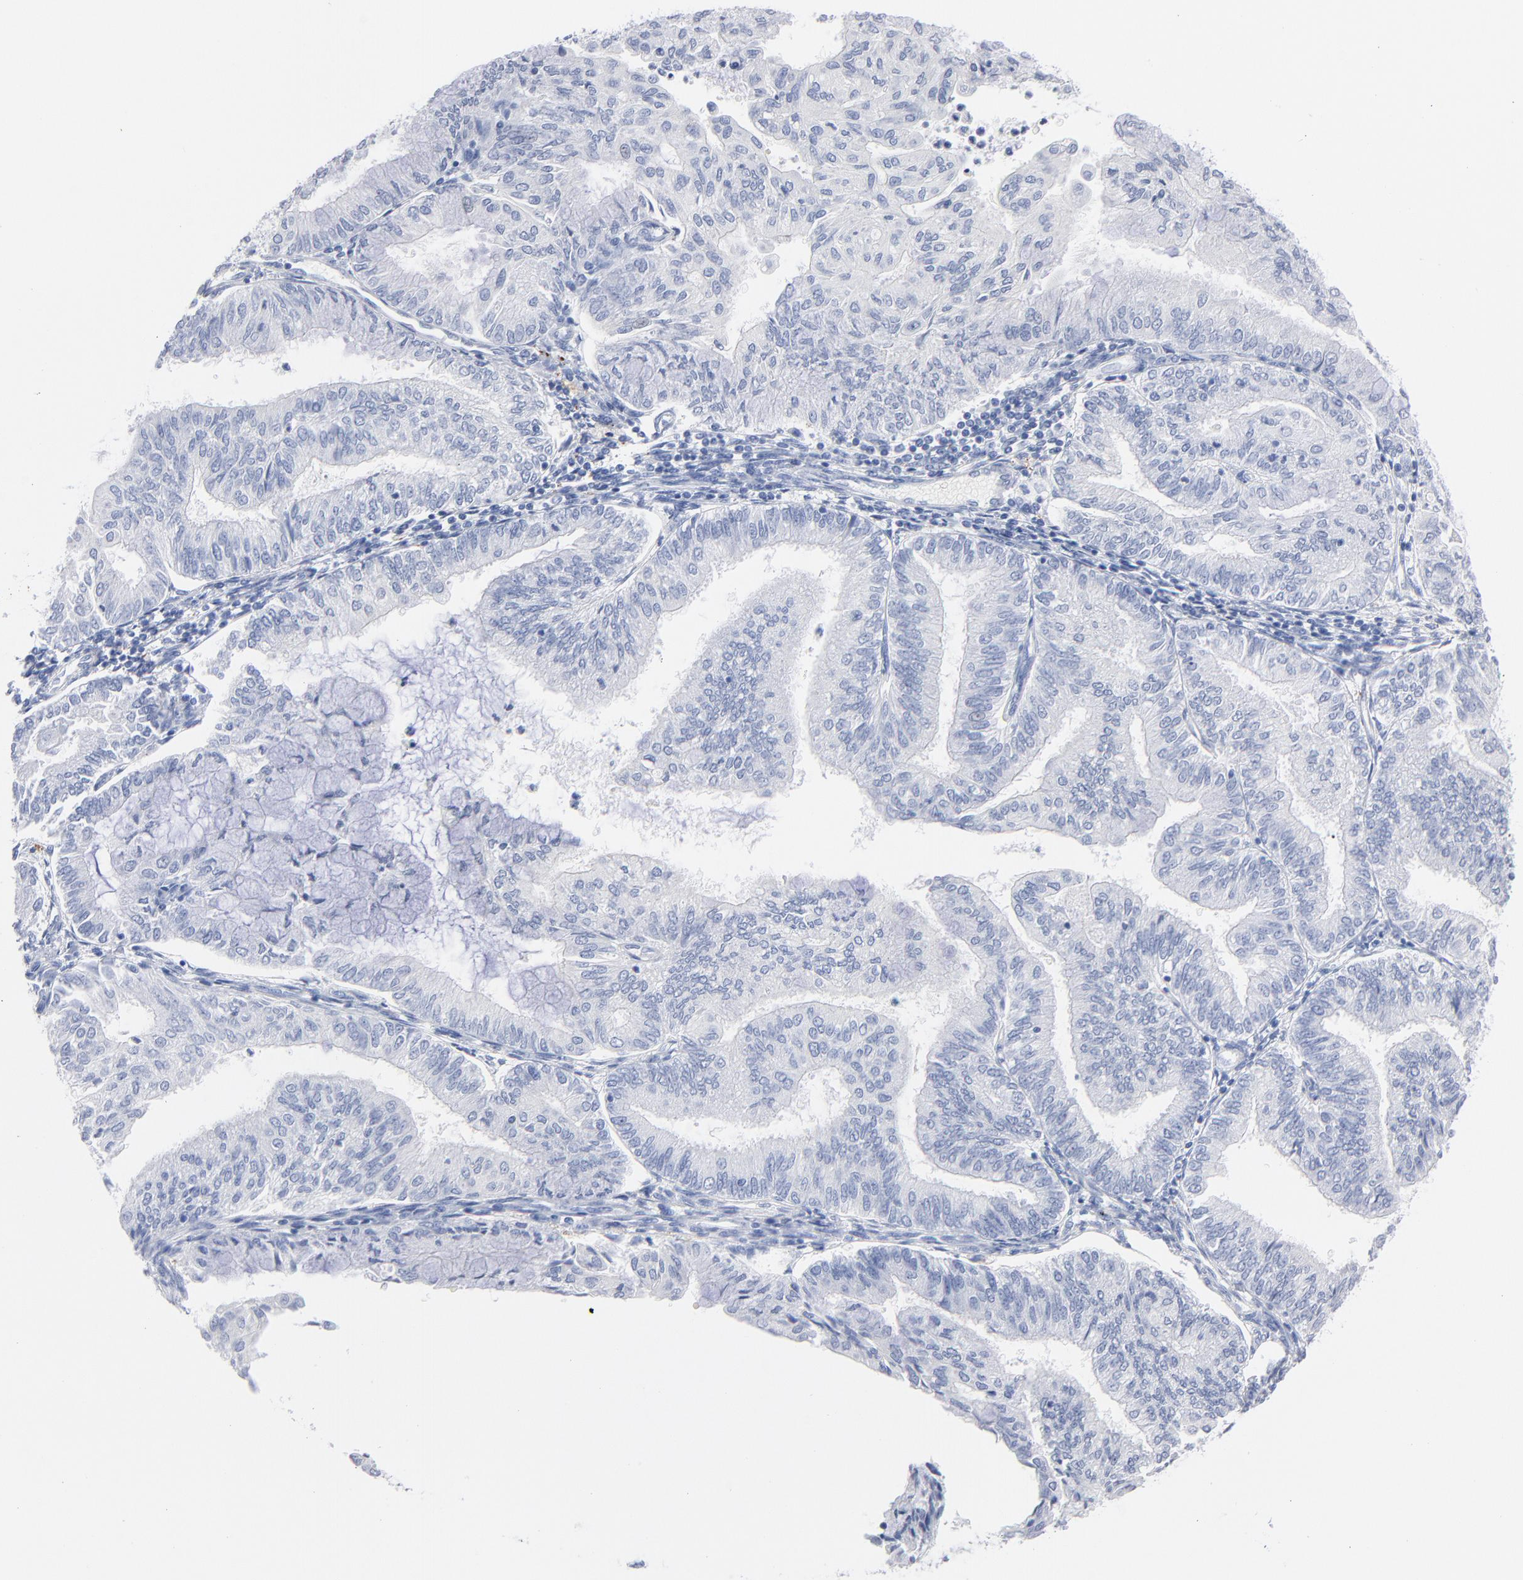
{"staining": {"intensity": "negative", "quantity": "none", "location": "none"}, "tissue": "endometrial cancer", "cell_type": "Tumor cells", "image_type": "cancer", "snomed": [{"axis": "morphology", "description": "Adenocarcinoma, NOS"}, {"axis": "topography", "description": "Endometrium"}], "caption": "This is an immunohistochemistry micrograph of human adenocarcinoma (endometrial). There is no staining in tumor cells.", "gene": "IFIT2", "patient": {"sex": "female", "age": 59}}